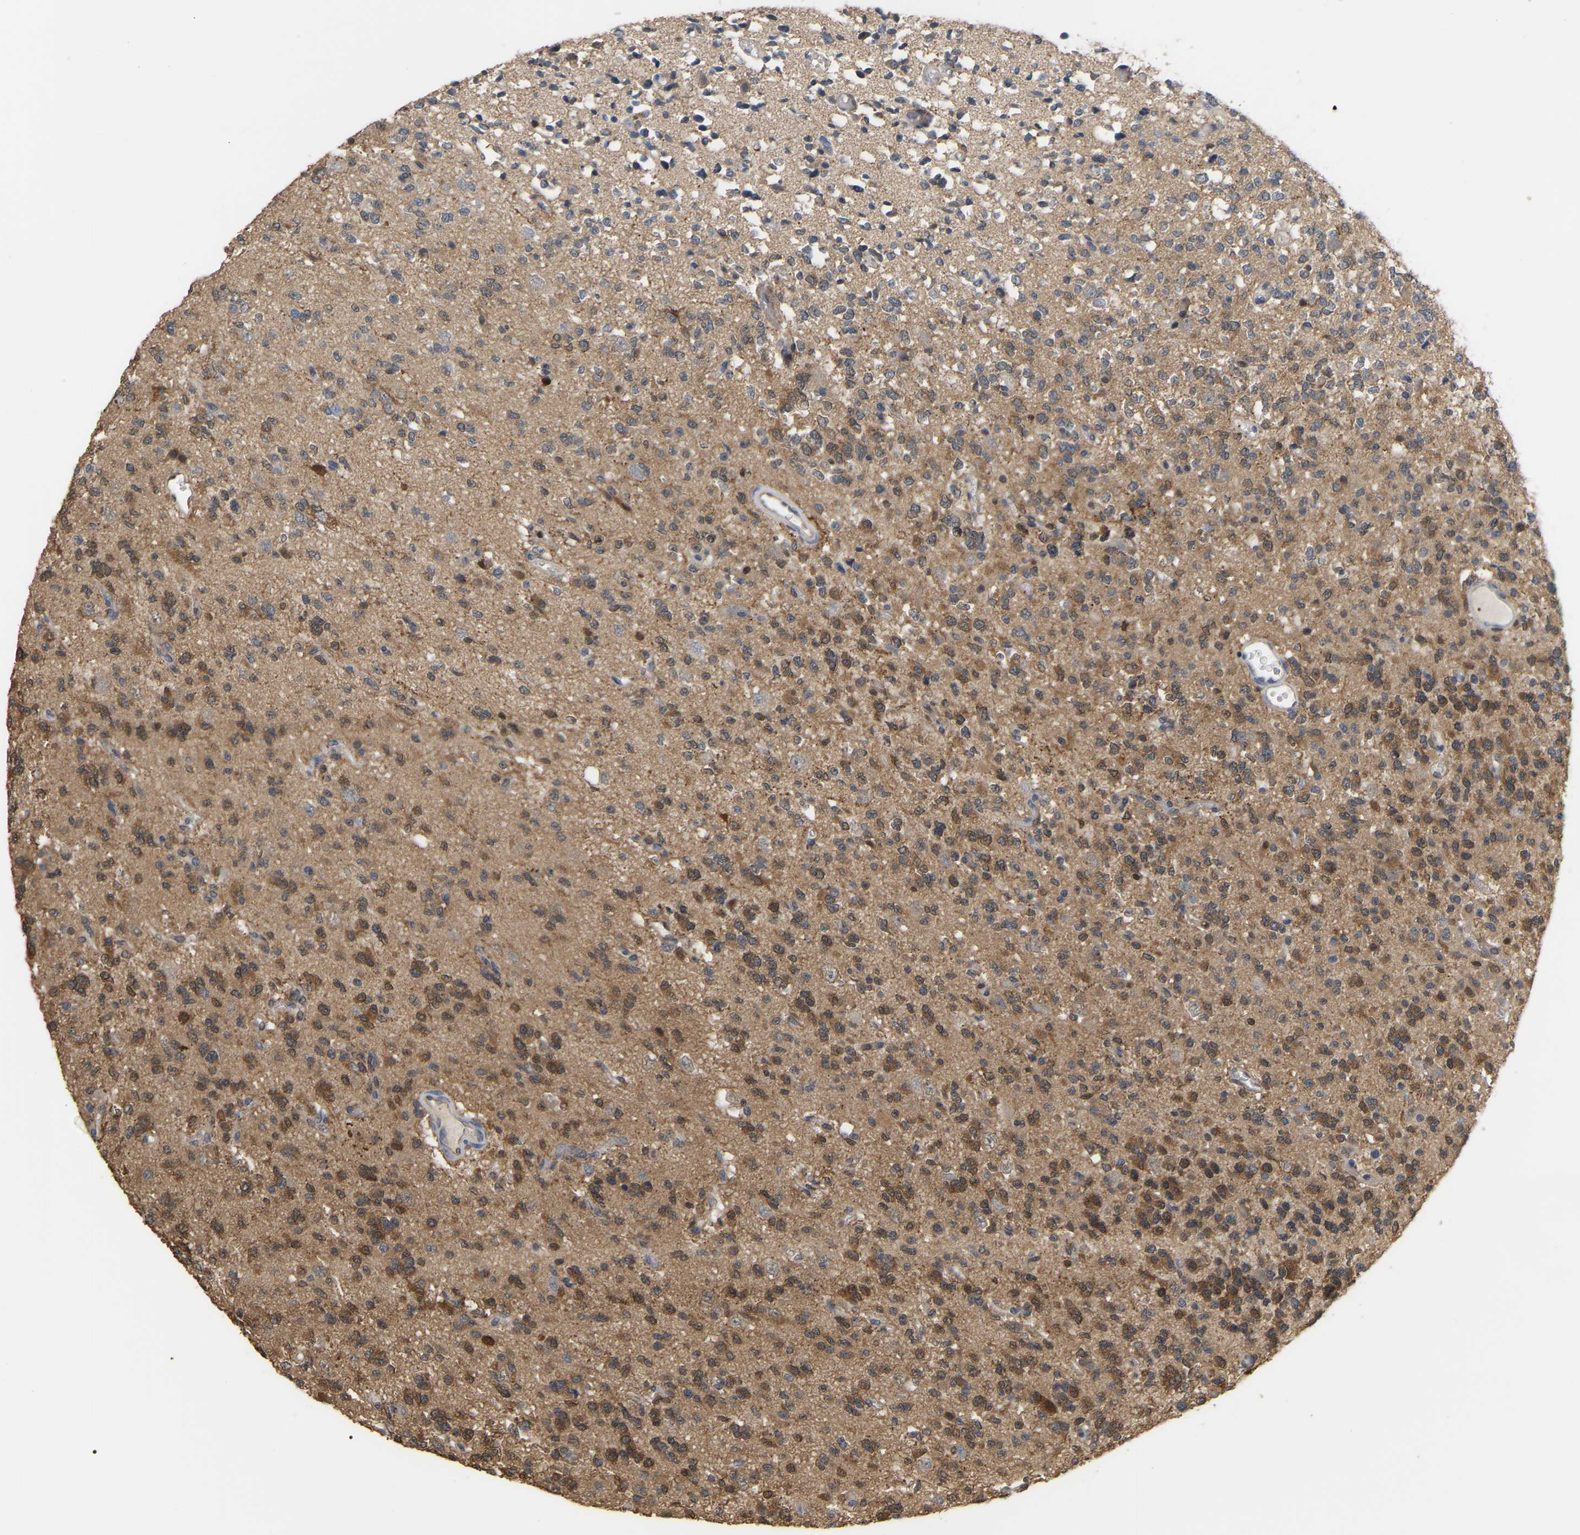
{"staining": {"intensity": "moderate", "quantity": "25%-75%", "location": "cytoplasmic/membranous"}, "tissue": "glioma", "cell_type": "Tumor cells", "image_type": "cancer", "snomed": [{"axis": "morphology", "description": "Glioma, malignant, Low grade"}, {"axis": "topography", "description": "Brain"}], "caption": "The image displays immunohistochemical staining of malignant low-grade glioma. There is moderate cytoplasmic/membranous positivity is present in approximately 25%-75% of tumor cells.", "gene": "MTPN", "patient": {"sex": "male", "age": 38}}